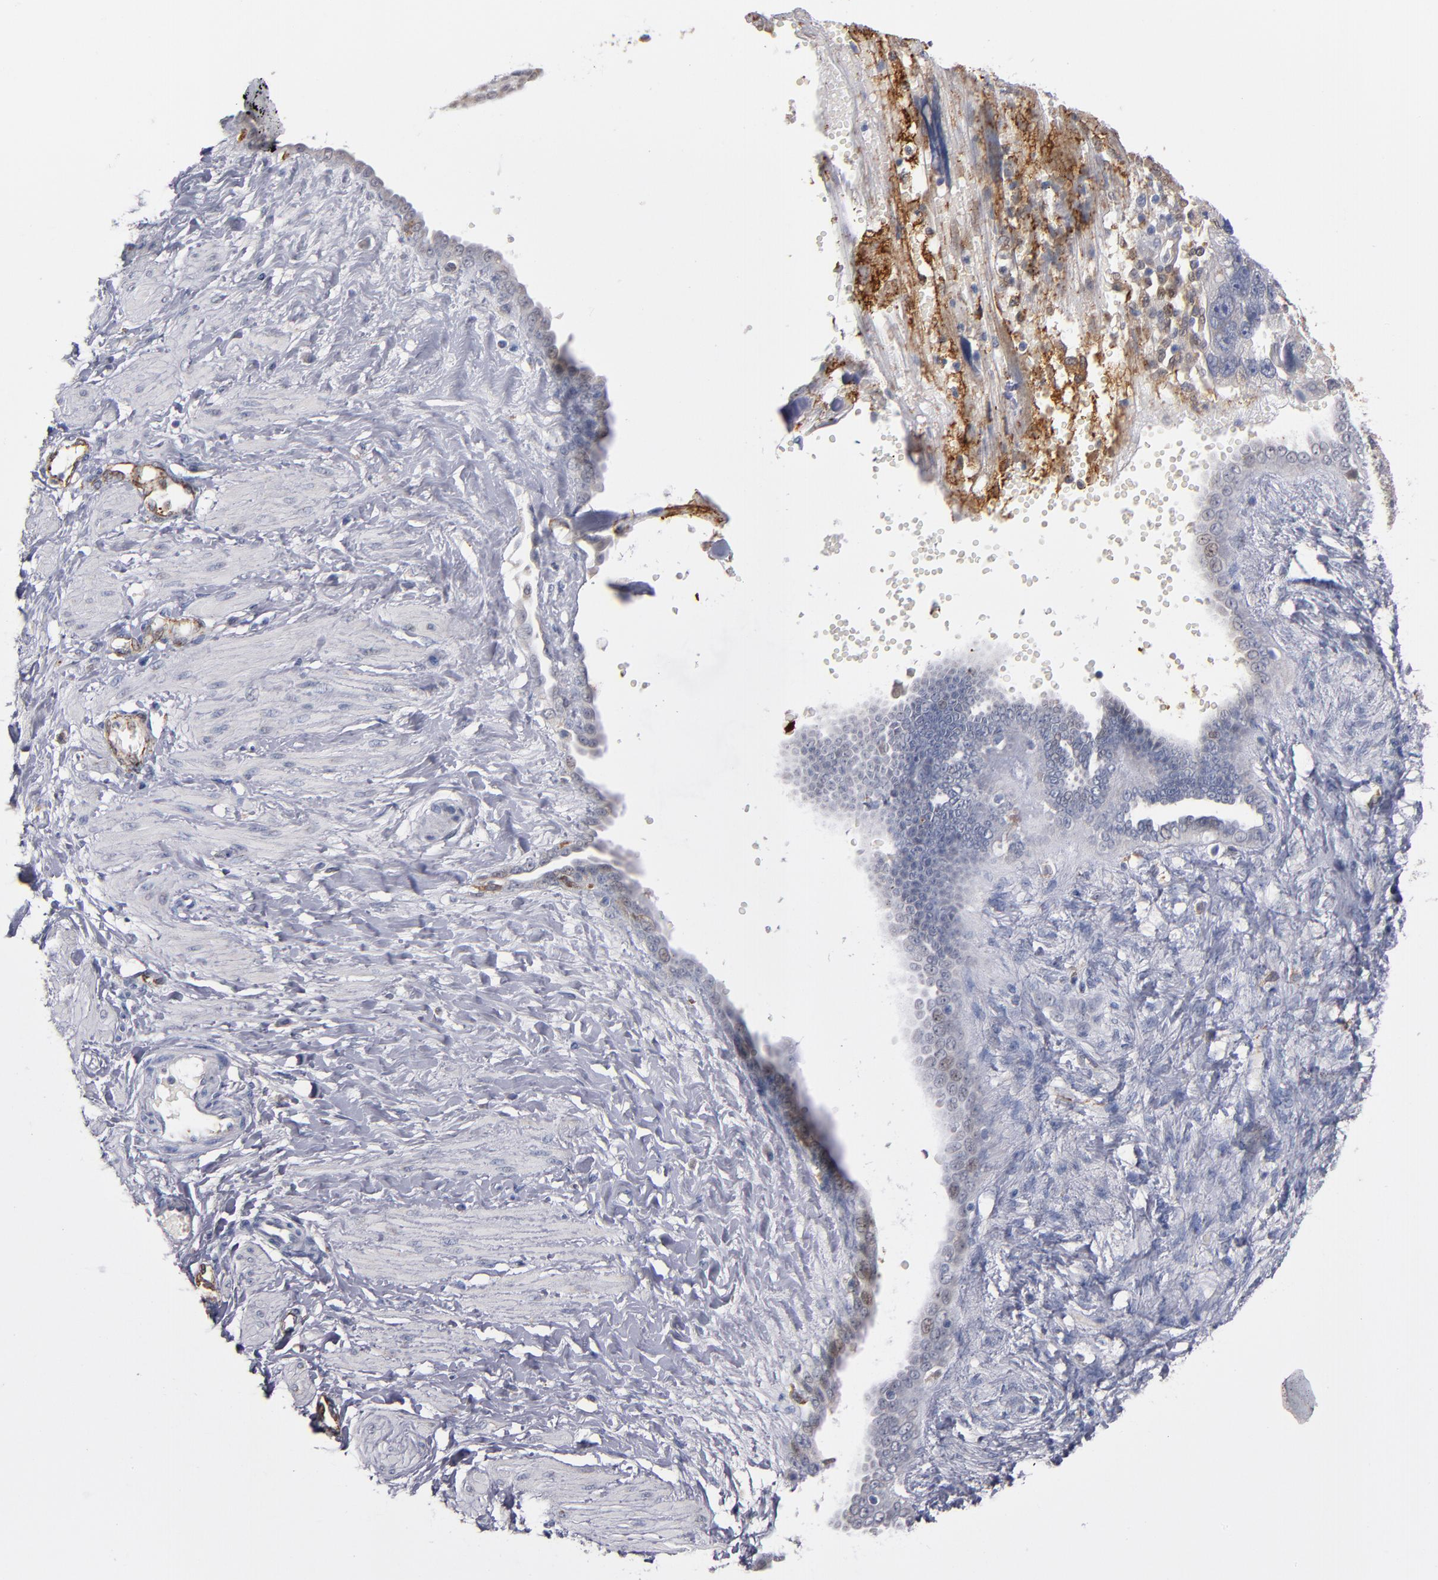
{"staining": {"intensity": "weak", "quantity": "<25%", "location": "cytoplasmic/membranous,nuclear"}, "tissue": "ovarian cancer", "cell_type": "Tumor cells", "image_type": "cancer", "snomed": [{"axis": "morphology", "description": "Normal tissue, NOS"}, {"axis": "morphology", "description": "Cystadenocarcinoma, serous, NOS"}, {"axis": "topography", "description": "Ovary"}], "caption": "Tumor cells are negative for protein expression in human ovarian cancer.", "gene": "SELP", "patient": {"sex": "female", "age": 62}}